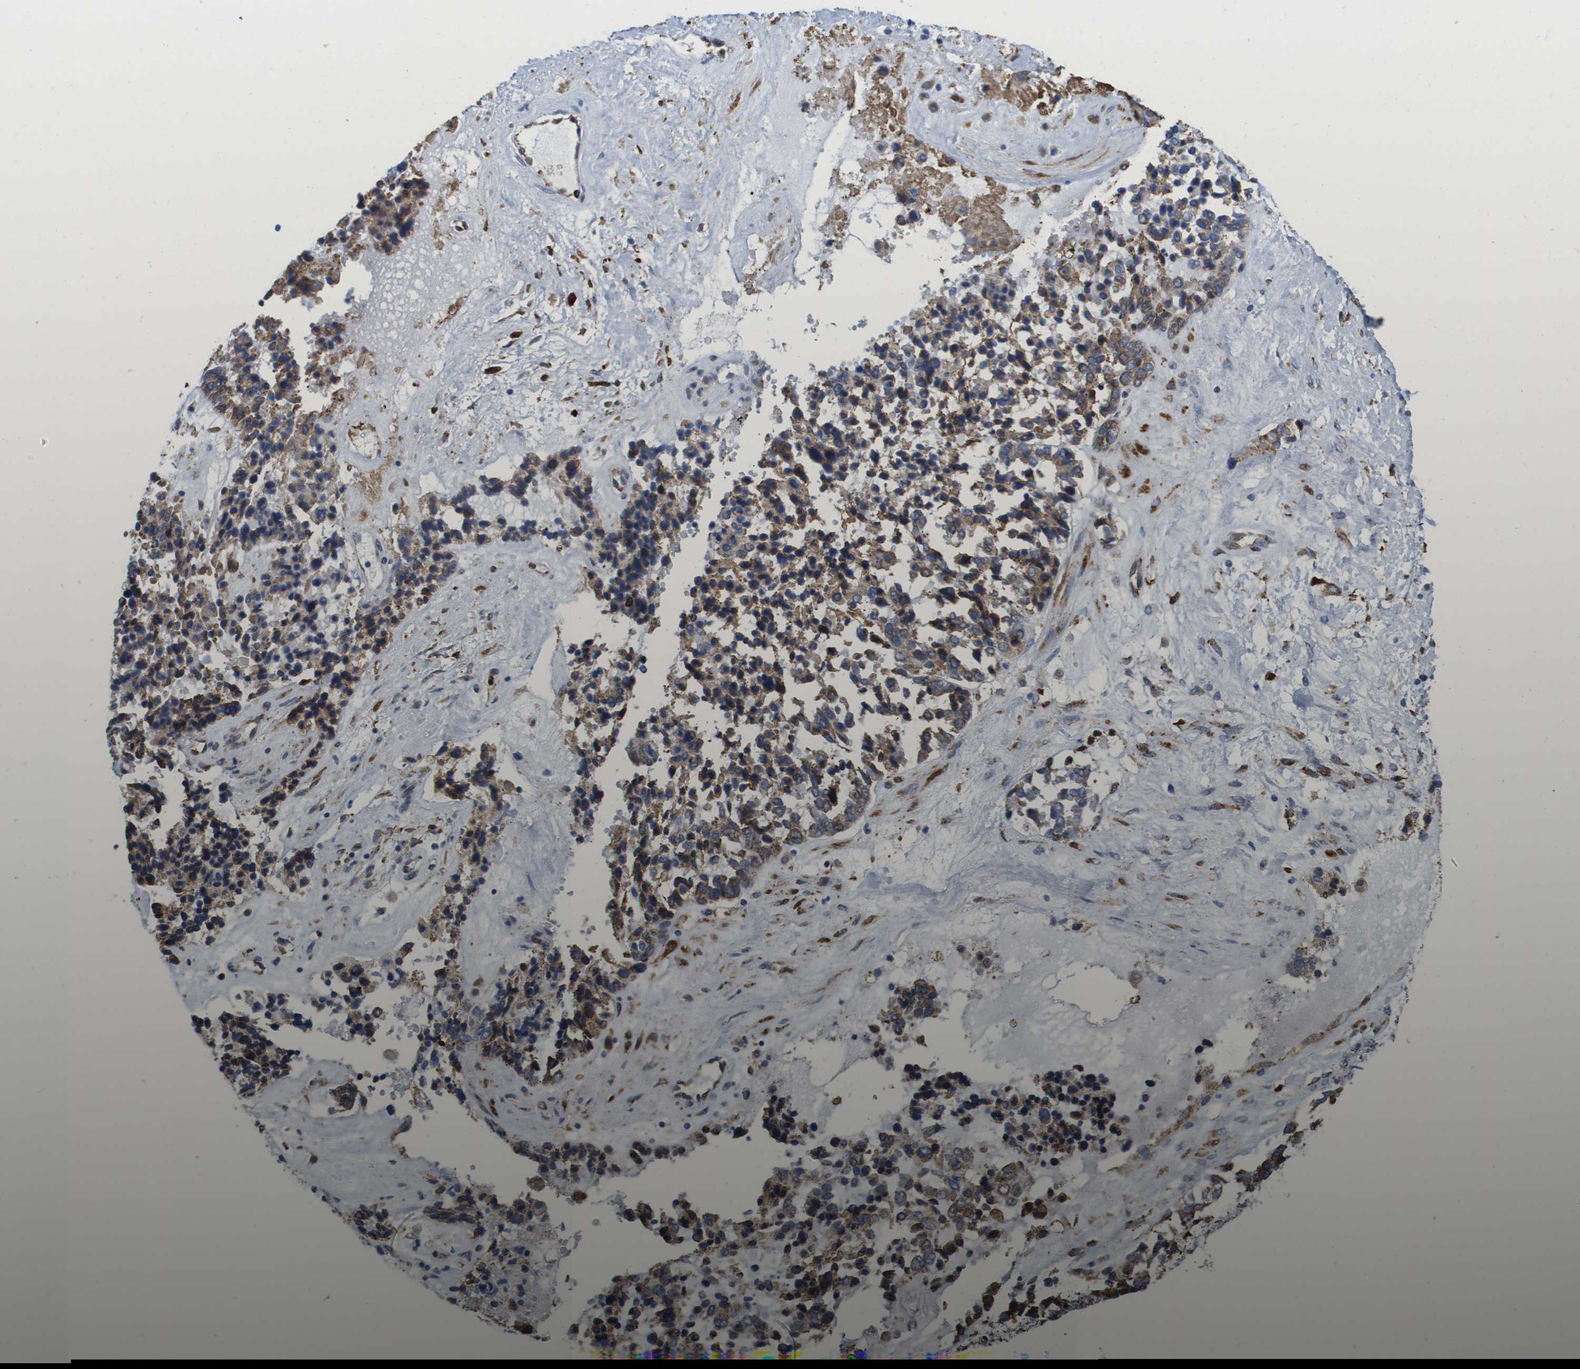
{"staining": {"intensity": "moderate", "quantity": "25%-75%", "location": "cytoplasmic/membranous"}, "tissue": "ovarian cancer", "cell_type": "Tumor cells", "image_type": "cancer", "snomed": [{"axis": "morphology", "description": "Cystadenocarcinoma, serous, NOS"}, {"axis": "topography", "description": "Ovary"}], "caption": "A micrograph of ovarian serous cystadenocarcinoma stained for a protein demonstrates moderate cytoplasmic/membranous brown staining in tumor cells.", "gene": "ST3GAL2", "patient": {"sex": "female", "age": 44}}